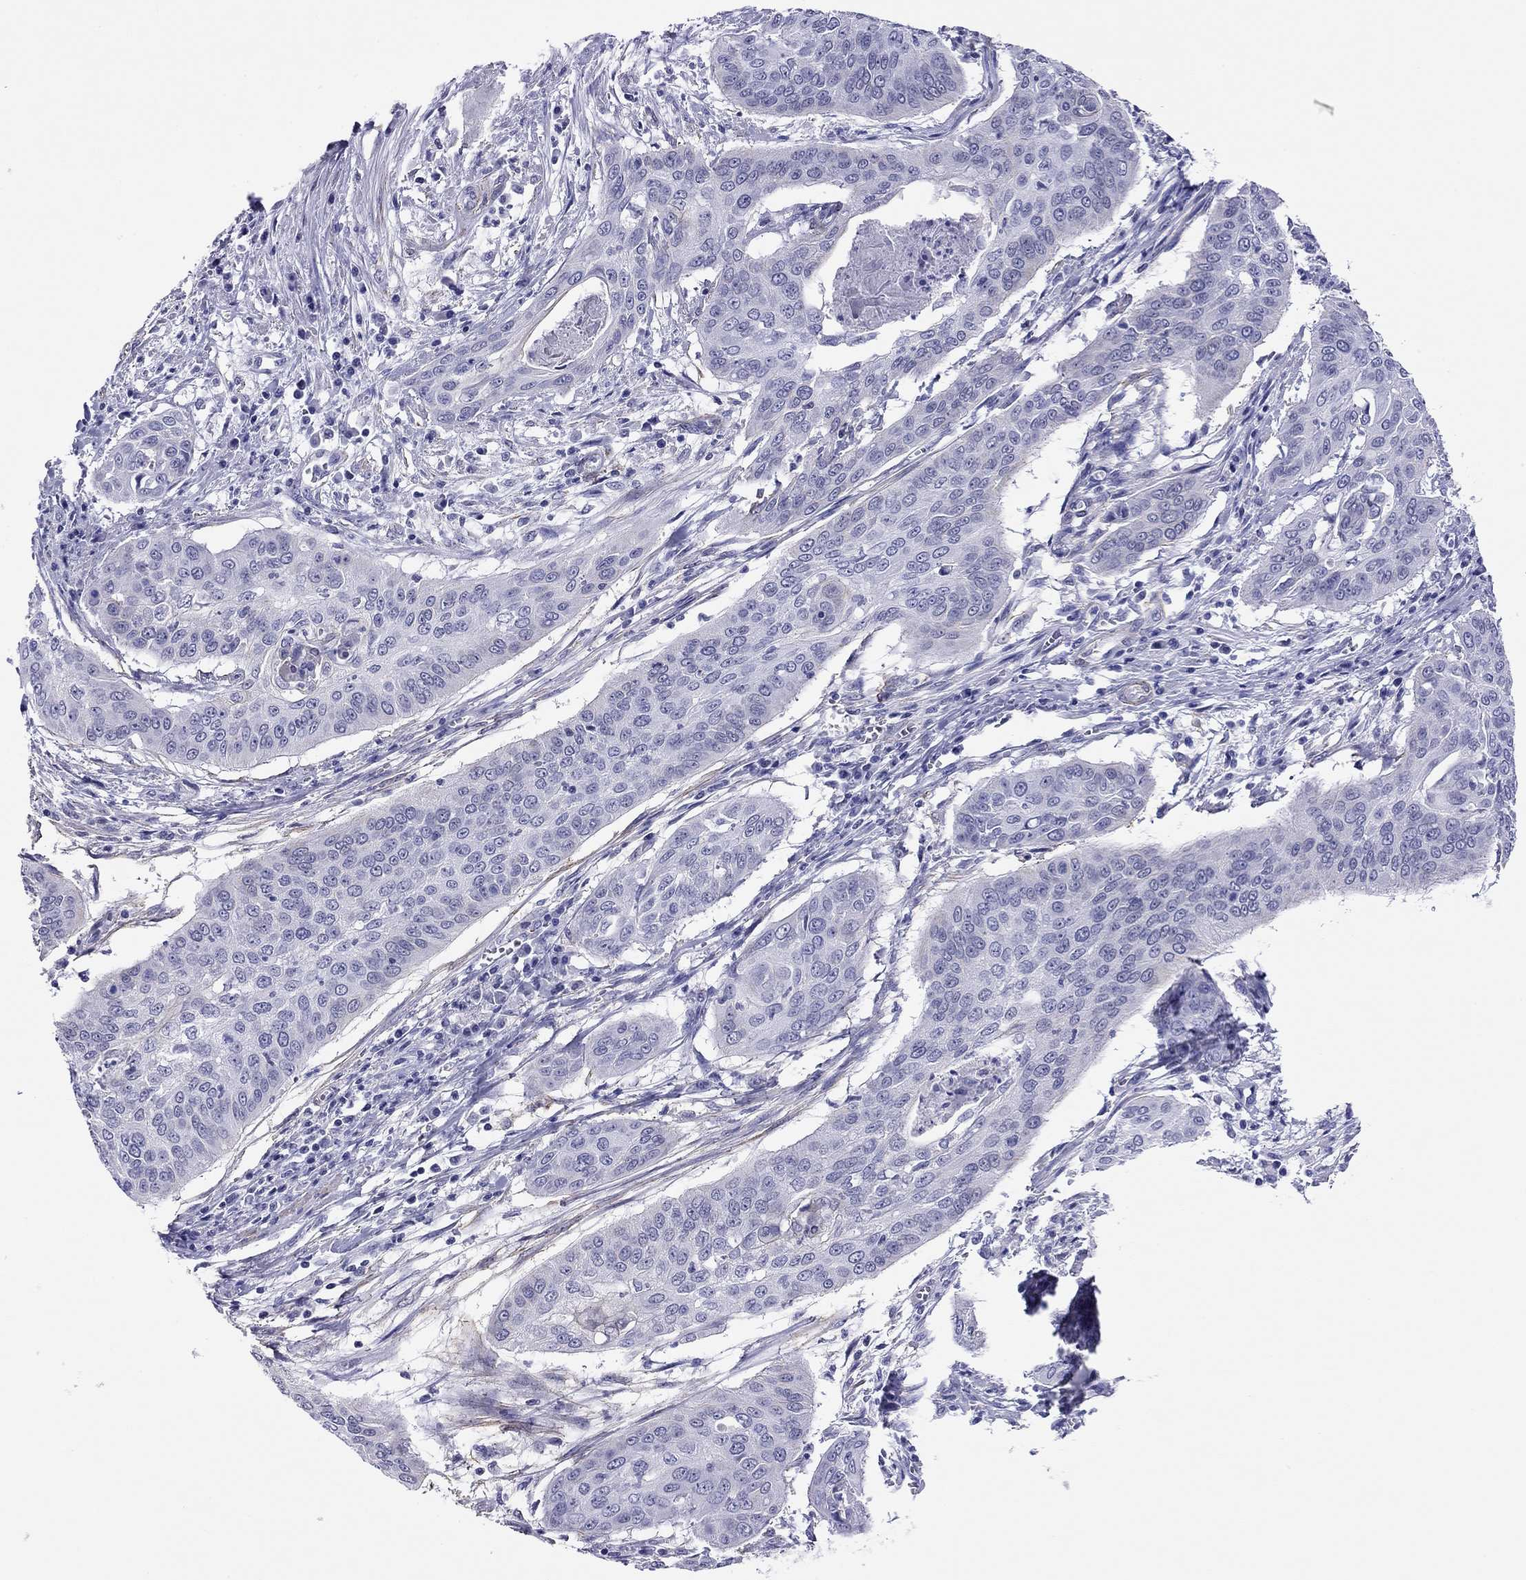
{"staining": {"intensity": "negative", "quantity": "none", "location": "none"}, "tissue": "cervical cancer", "cell_type": "Tumor cells", "image_type": "cancer", "snomed": [{"axis": "morphology", "description": "Squamous cell carcinoma, NOS"}, {"axis": "topography", "description": "Cervix"}], "caption": "Squamous cell carcinoma (cervical) stained for a protein using immunohistochemistry (IHC) reveals no positivity tumor cells.", "gene": "MYMX", "patient": {"sex": "female", "age": 39}}